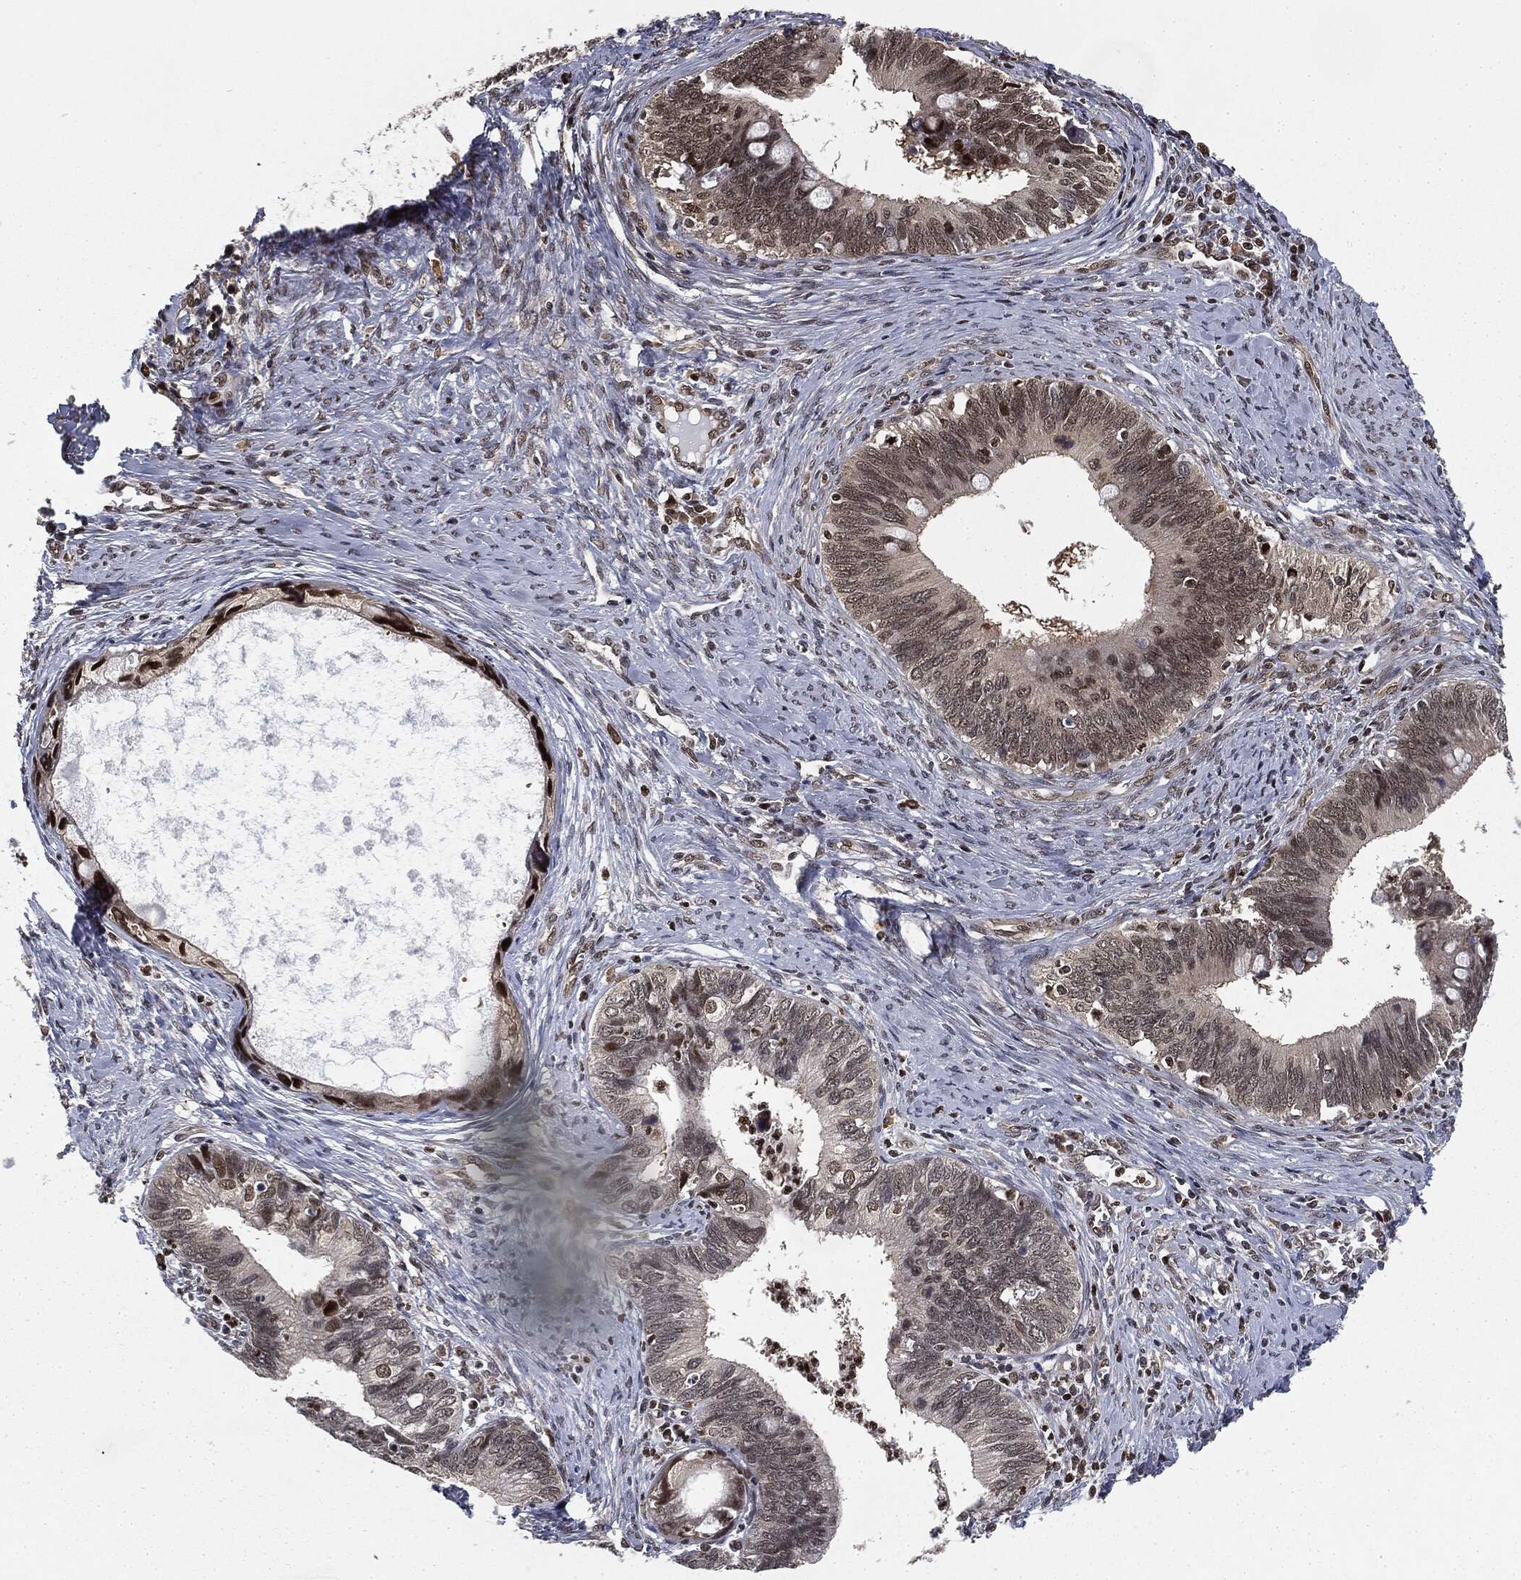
{"staining": {"intensity": "weak", "quantity": "<25%", "location": "nuclear"}, "tissue": "cervical cancer", "cell_type": "Tumor cells", "image_type": "cancer", "snomed": [{"axis": "morphology", "description": "Adenocarcinoma, NOS"}, {"axis": "topography", "description": "Cervix"}], "caption": "An image of adenocarcinoma (cervical) stained for a protein demonstrates no brown staining in tumor cells.", "gene": "TBC1D22A", "patient": {"sex": "female", "age": 42}}